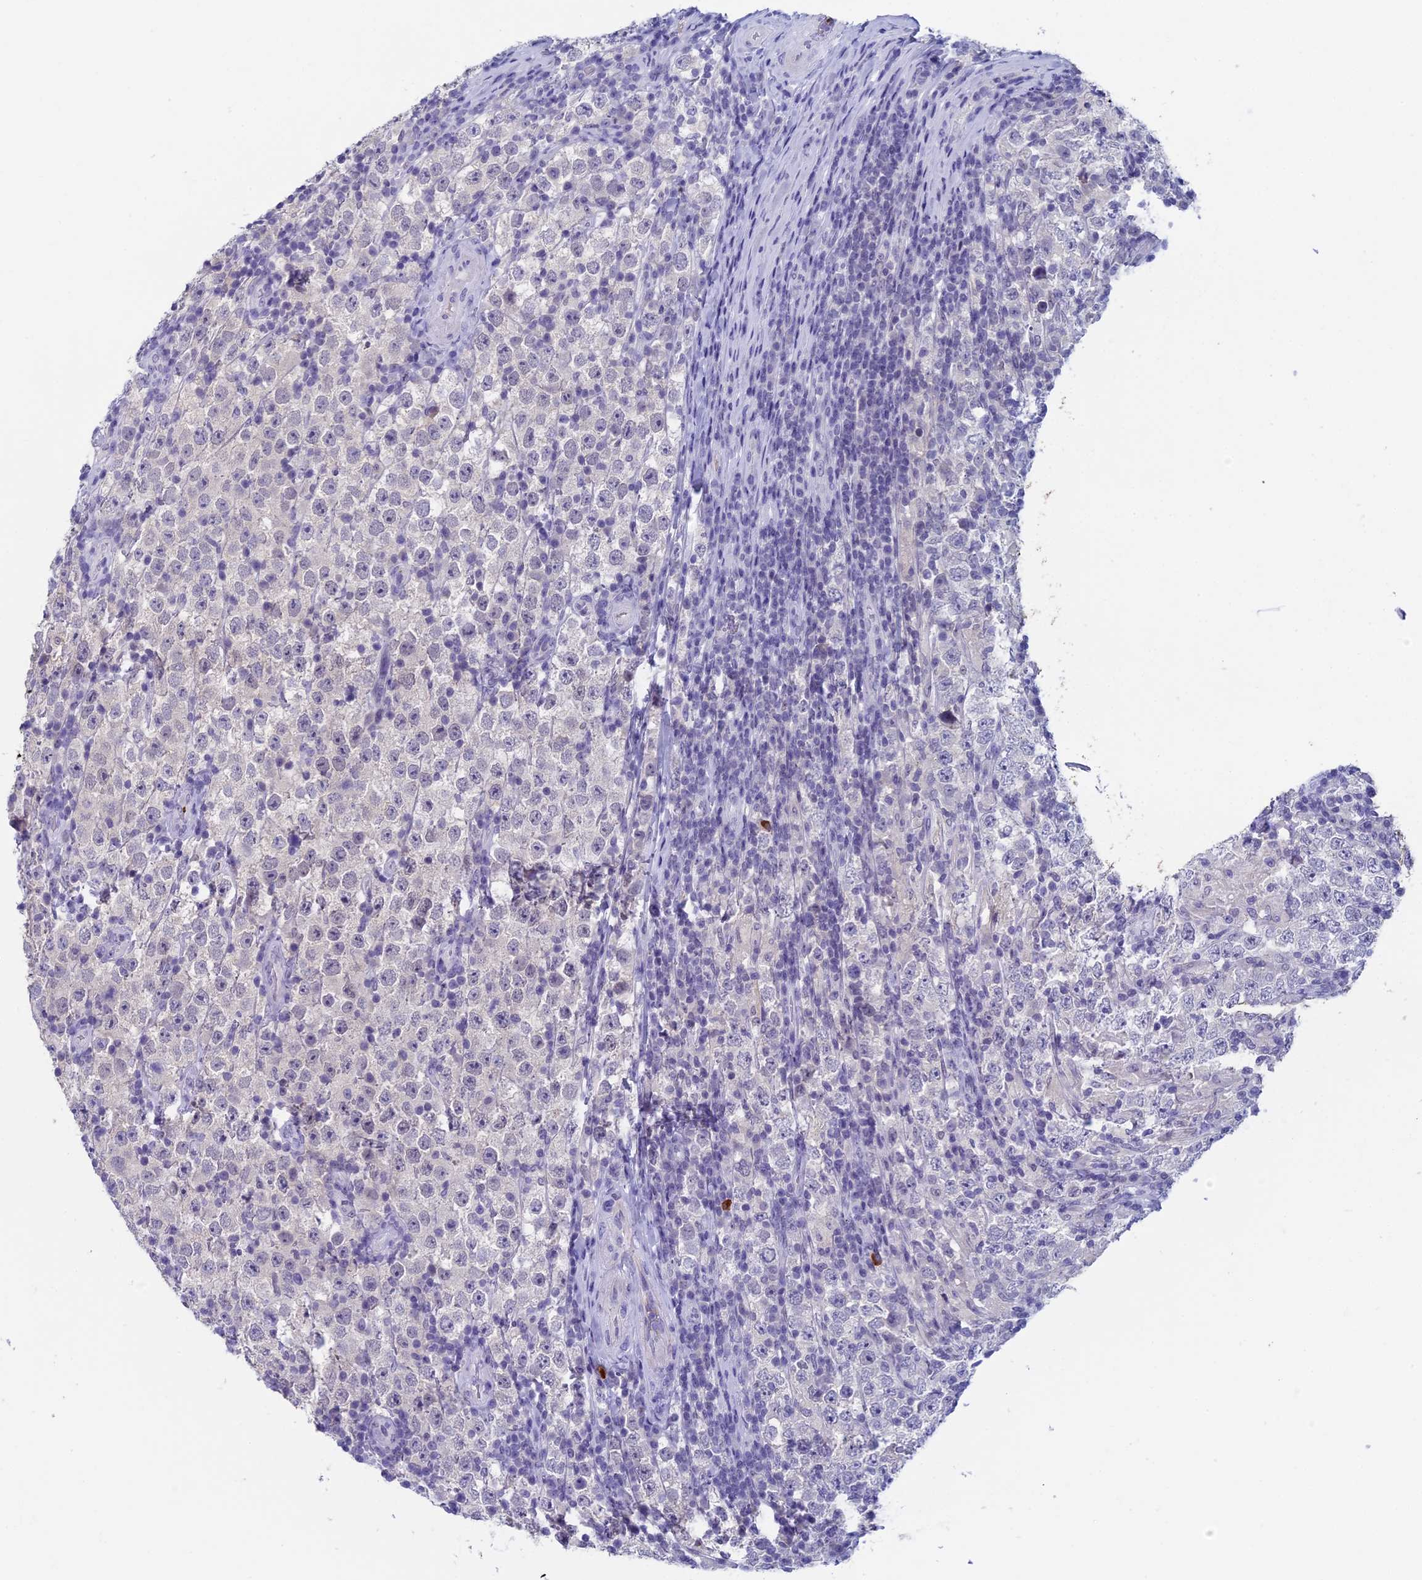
{"staining": {"intensity": "negative", "quantity": "none", "location": "none"}, "tissue": "testis cancer", "cell_type": "Tumor cells", "image_type": "cancer", "snomed": [{"axis": "morphology", "description": "Normal tissue, NOS"}, {"axis": "morphology", "description": "Urothelial carcinoma, High grade"}, {"axis": "morphology", "description": "Seminoma, NOS"}, {"axis": "morphology", "description": "Carcinoma, Embryonal, NOS"}, {"axis": "topography", "description": "Urinary bladder"}, {"axis": "topography", "description": "Testis"}], "caption": "Testis urothelial carcinoma (high-grade) was stained to show a protein in brown. There is no significant positivity in tumor cells. (DAB immunohistochemistry (IHC) with hematoxylin counter stain).", "gene": "AIFM2", "patient": {"sex": "male", "age": 41}}